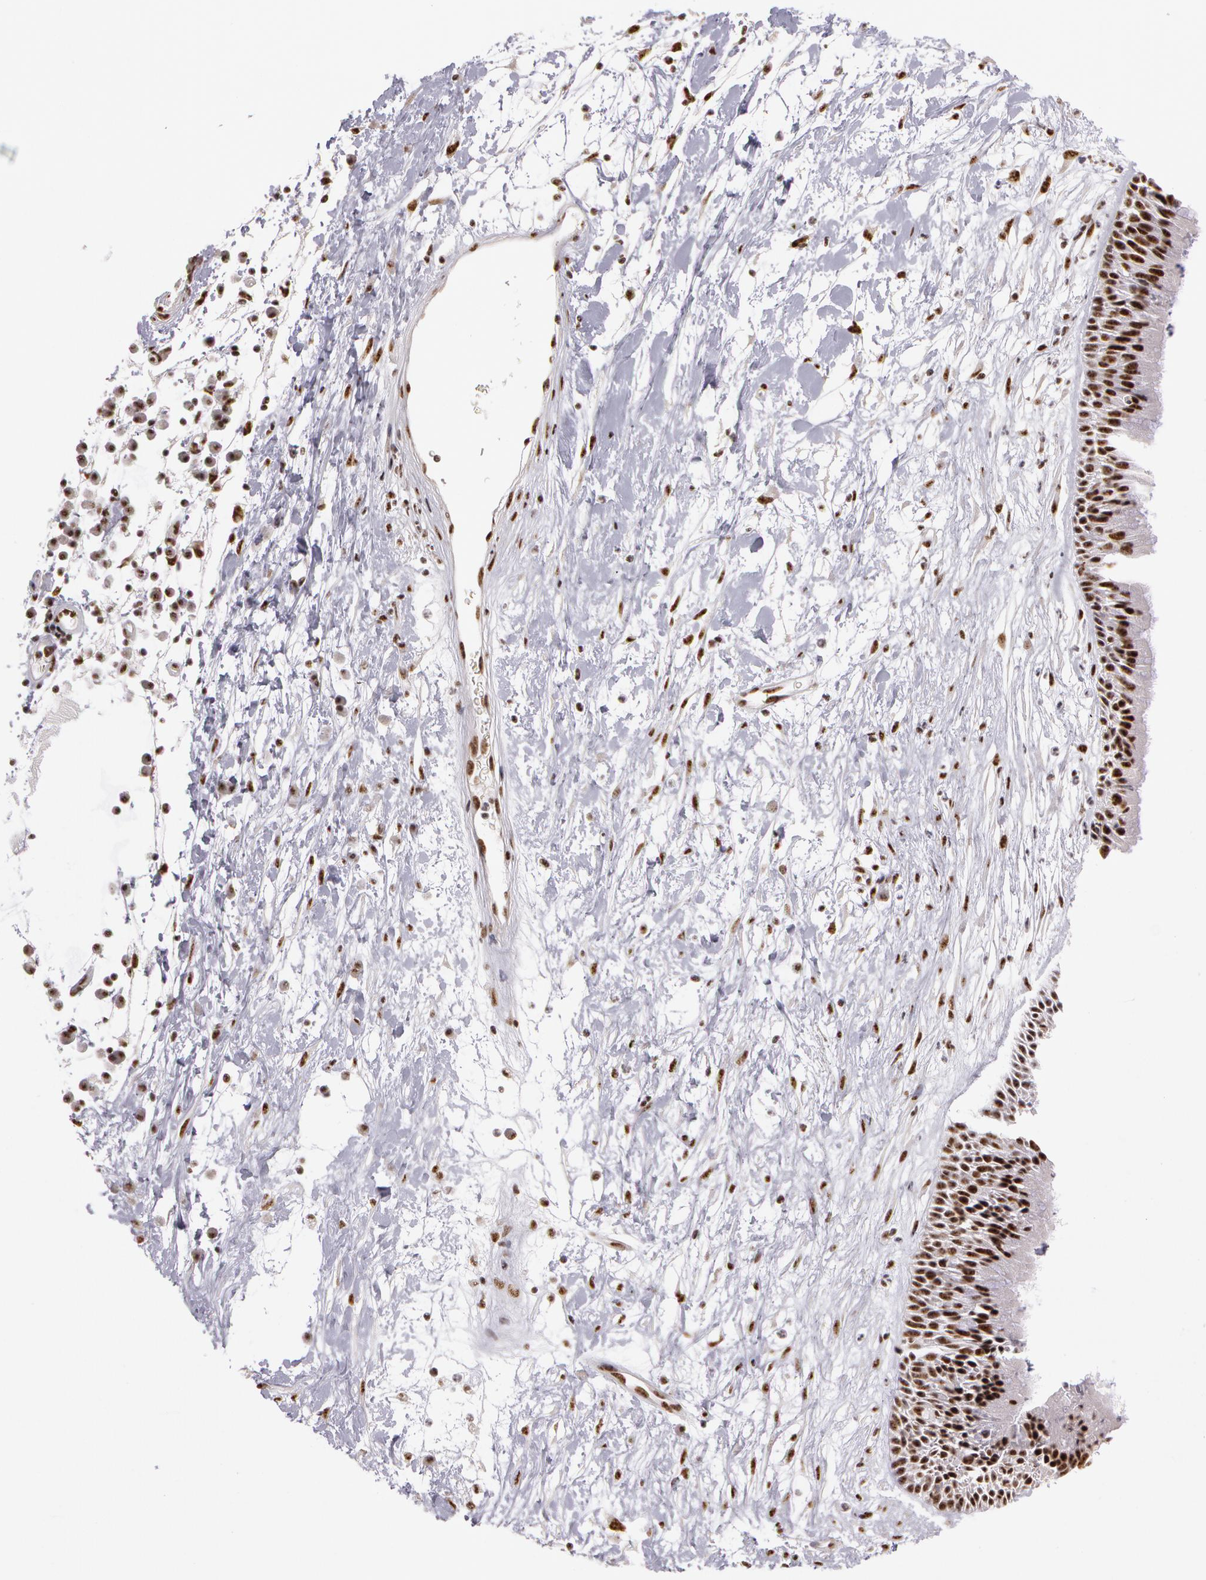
{"staining": {"intensity": "strong", "quantity": ">75%", "location": "nuclear"}, "tissue": "nasopharynx", "cell_type": "Respiratory epithelial cells", "image_type": "normal", "snomed": [{"axis": "morphology", "description": "Normal tissue, NOS"}, {"axis": "topography", "description": "Nasopharynx"}], "caption": "Strong nuclear staining for a protein is present in approximately >75% of respiratory epithelial cells of unremarkable nasopharynx using immunohistochemistry (IHC).", "gene": "PNN", "patient": {"sex": "male", "age": 13}}